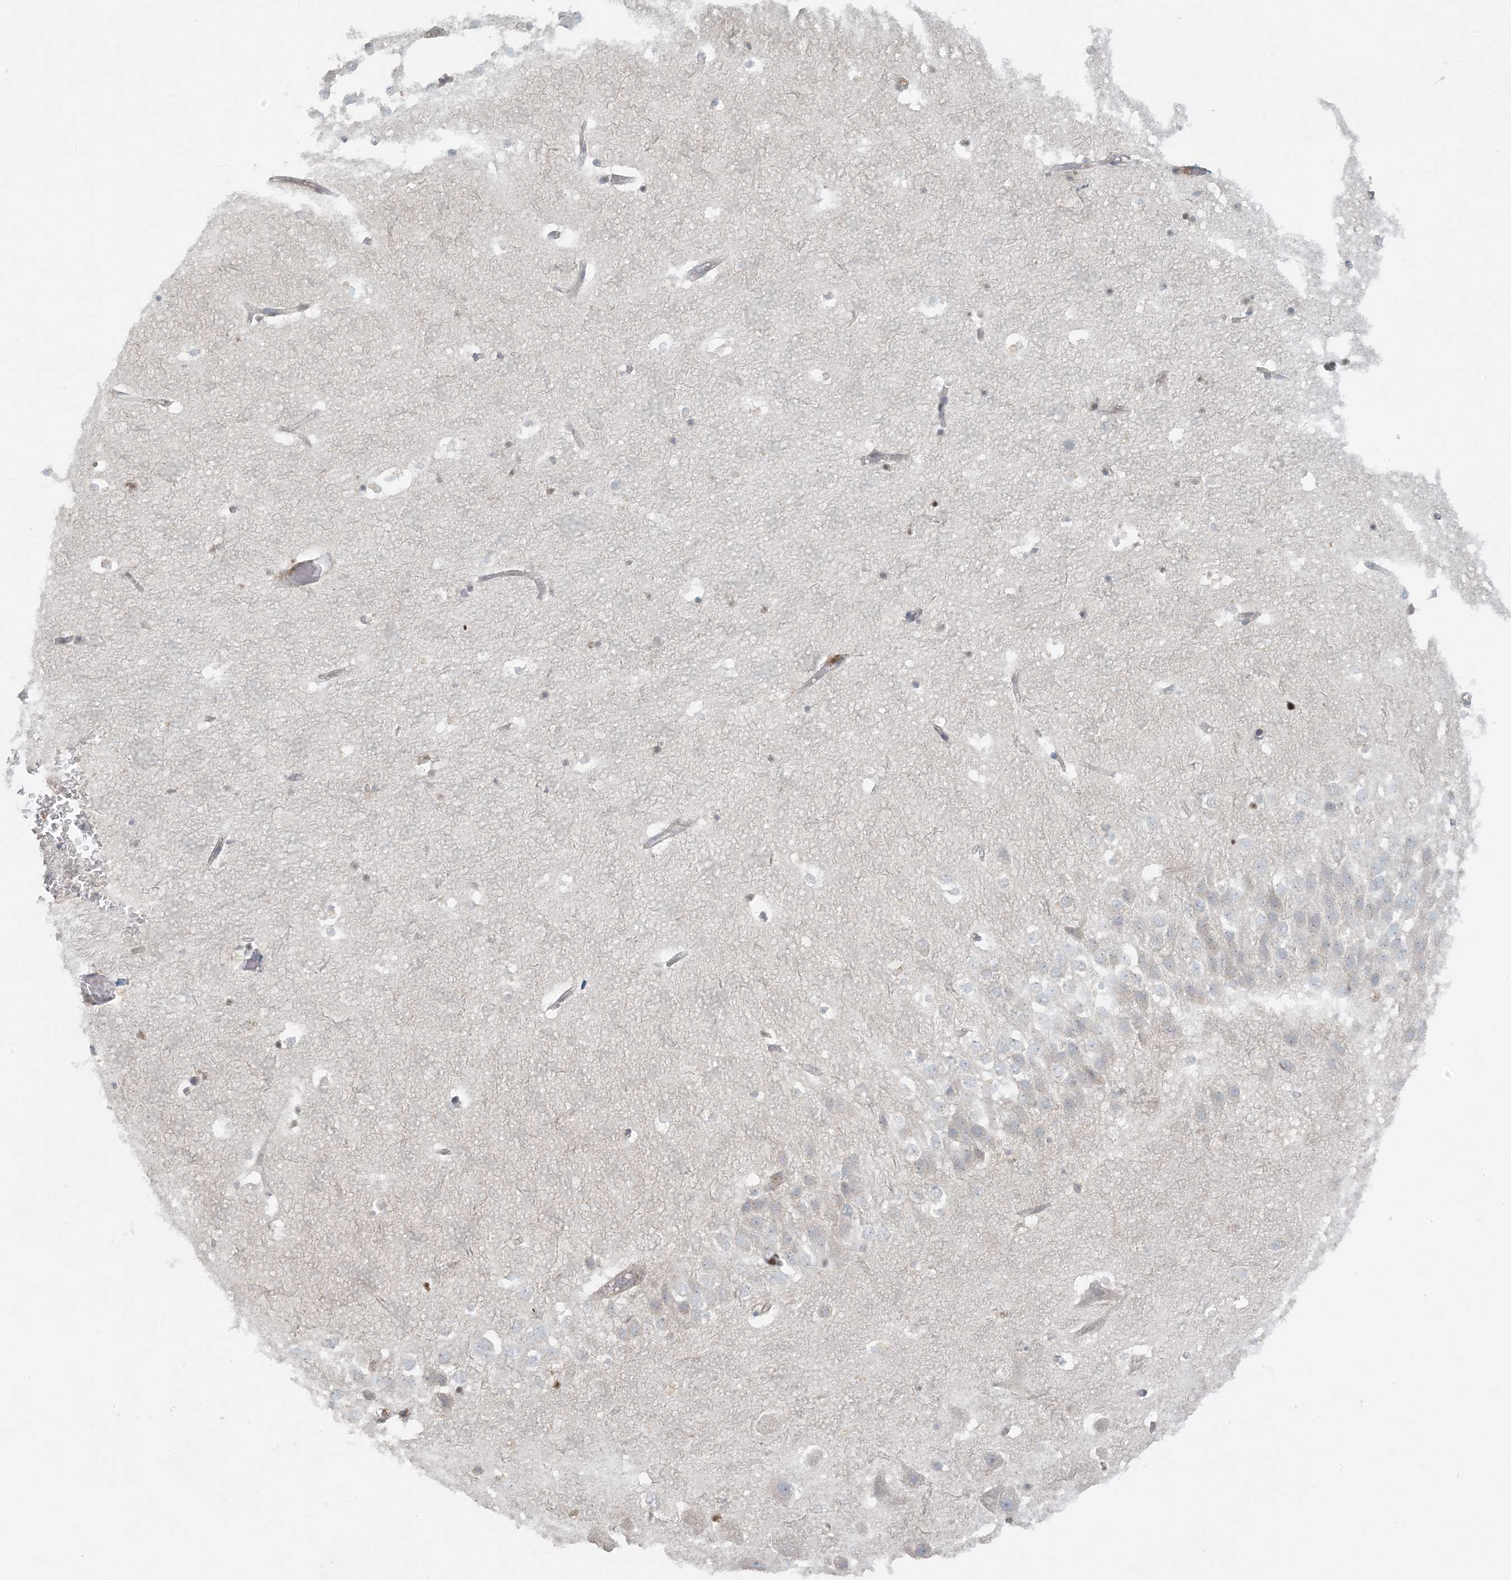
{"staining": {"intensity": "weak", "quantity": "25%-75%", "location": "nuclear"}, "tissue": "hippocampus", "cell_type": "Glial cells", "image_type": "normal", "snomed": [{"axis": "morphology", "description": "Normal tissue, NOS"}, {"axis": "topography", "description": "Hippocampus"}], "caption": "DAB (3,3'-diaminobenzidine) immunohistochemical staining of unremarkable hippocampus shows weak nuclear protein staining in approximately 25%-75% of glial cells. (Stains: DAB (3,3'-diaminobenzidine) in brown, nuclei in blue, Microscopy: brightfield microscopy at high magnification).", "gene": "HACL1", "patient": {"sex": "female", "age": 52}}